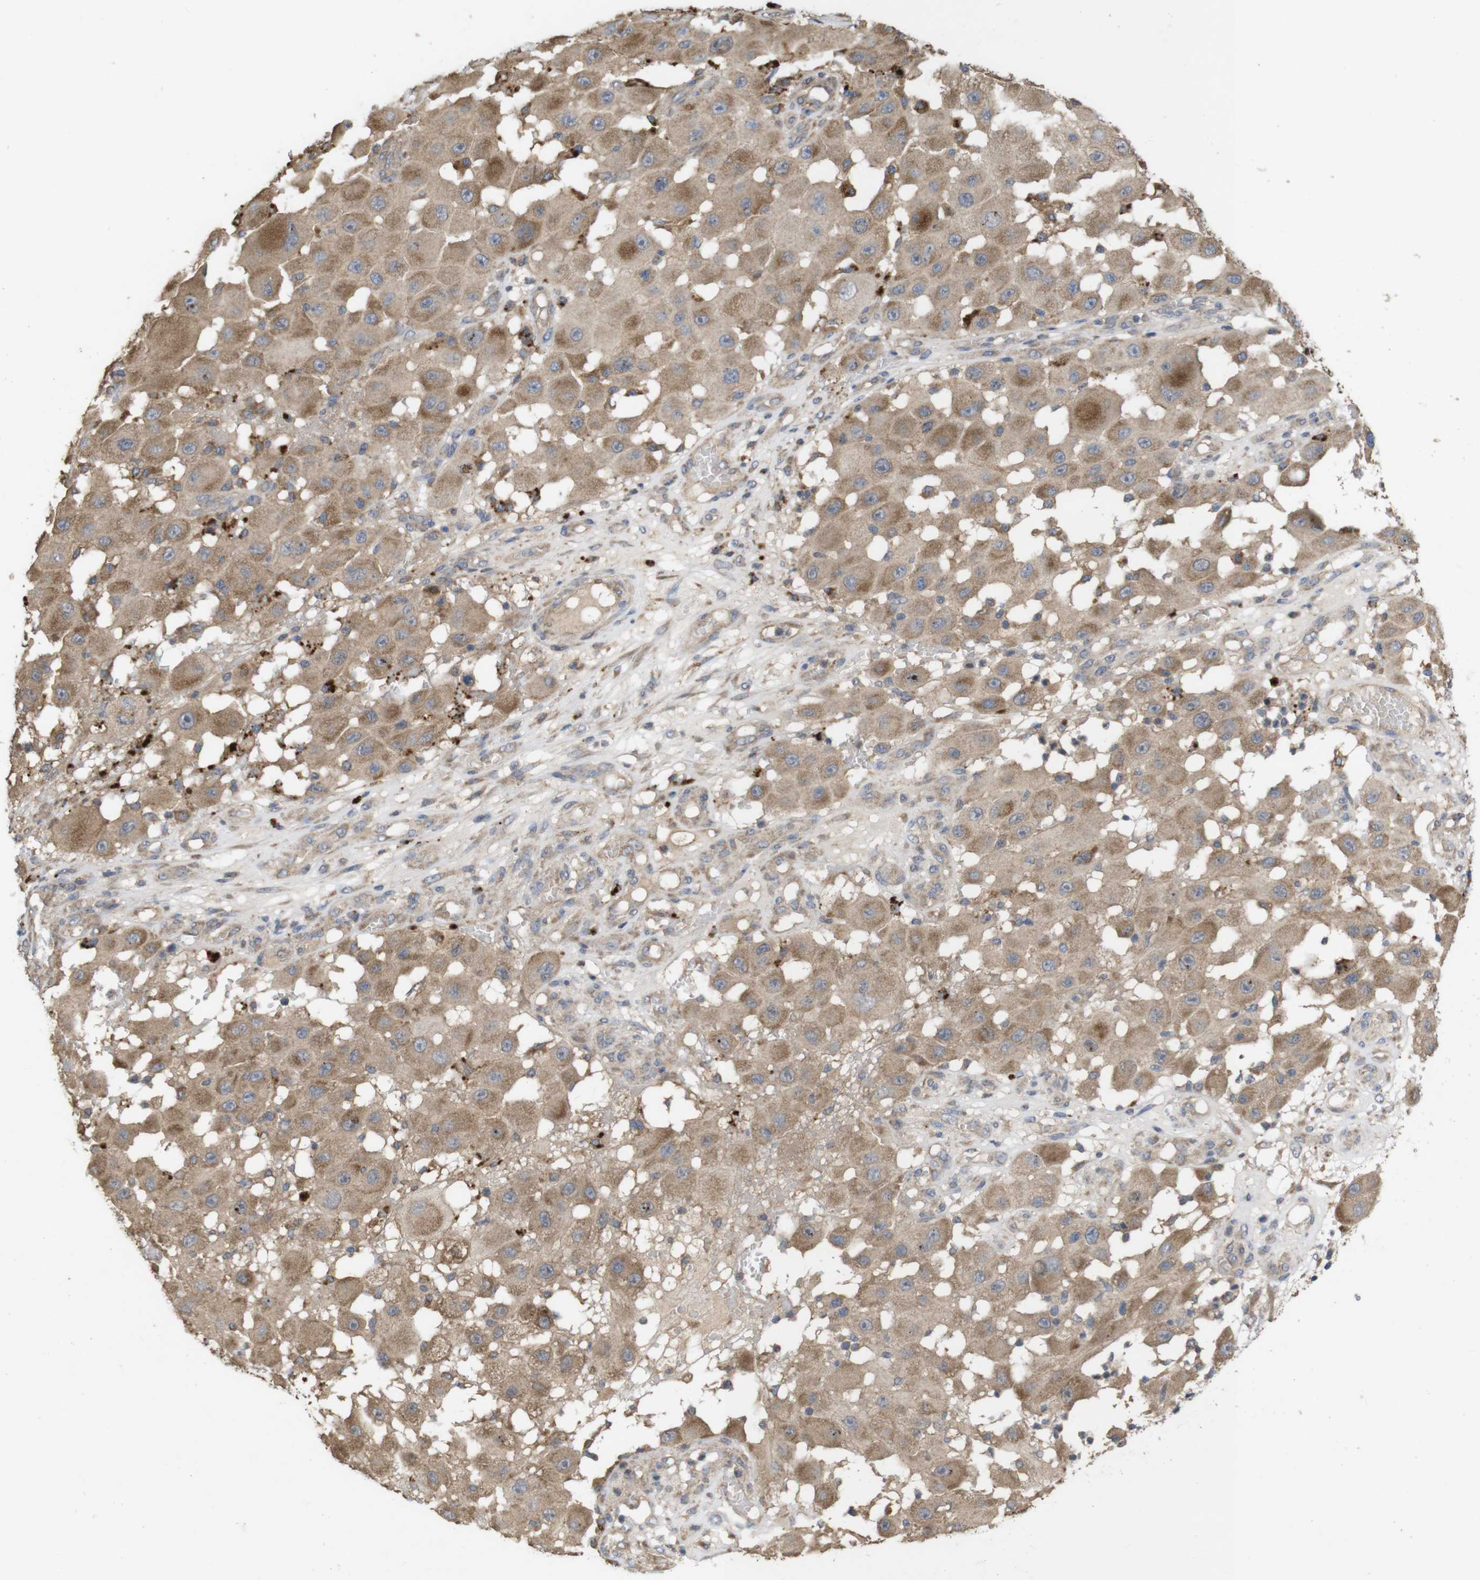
{"staining": {"intensity": "moderate", "quantity": ">75%", "location": "cytoplasmic/membranous"}, "tissue": "melanoma", "cell_type": "Tumor cells", "image_type": "cancer", "snomed": [{"axis": "morphology", "description": "Malignant melanoma, NOS"}, {"axis": "topography", "description": "Skin"}], "caption": "Human melanoma stained with a protein marker shows moderate staining in tumor cells.", "gene": "KCNS3", "patient": {"sex": "female", "age": 81}}